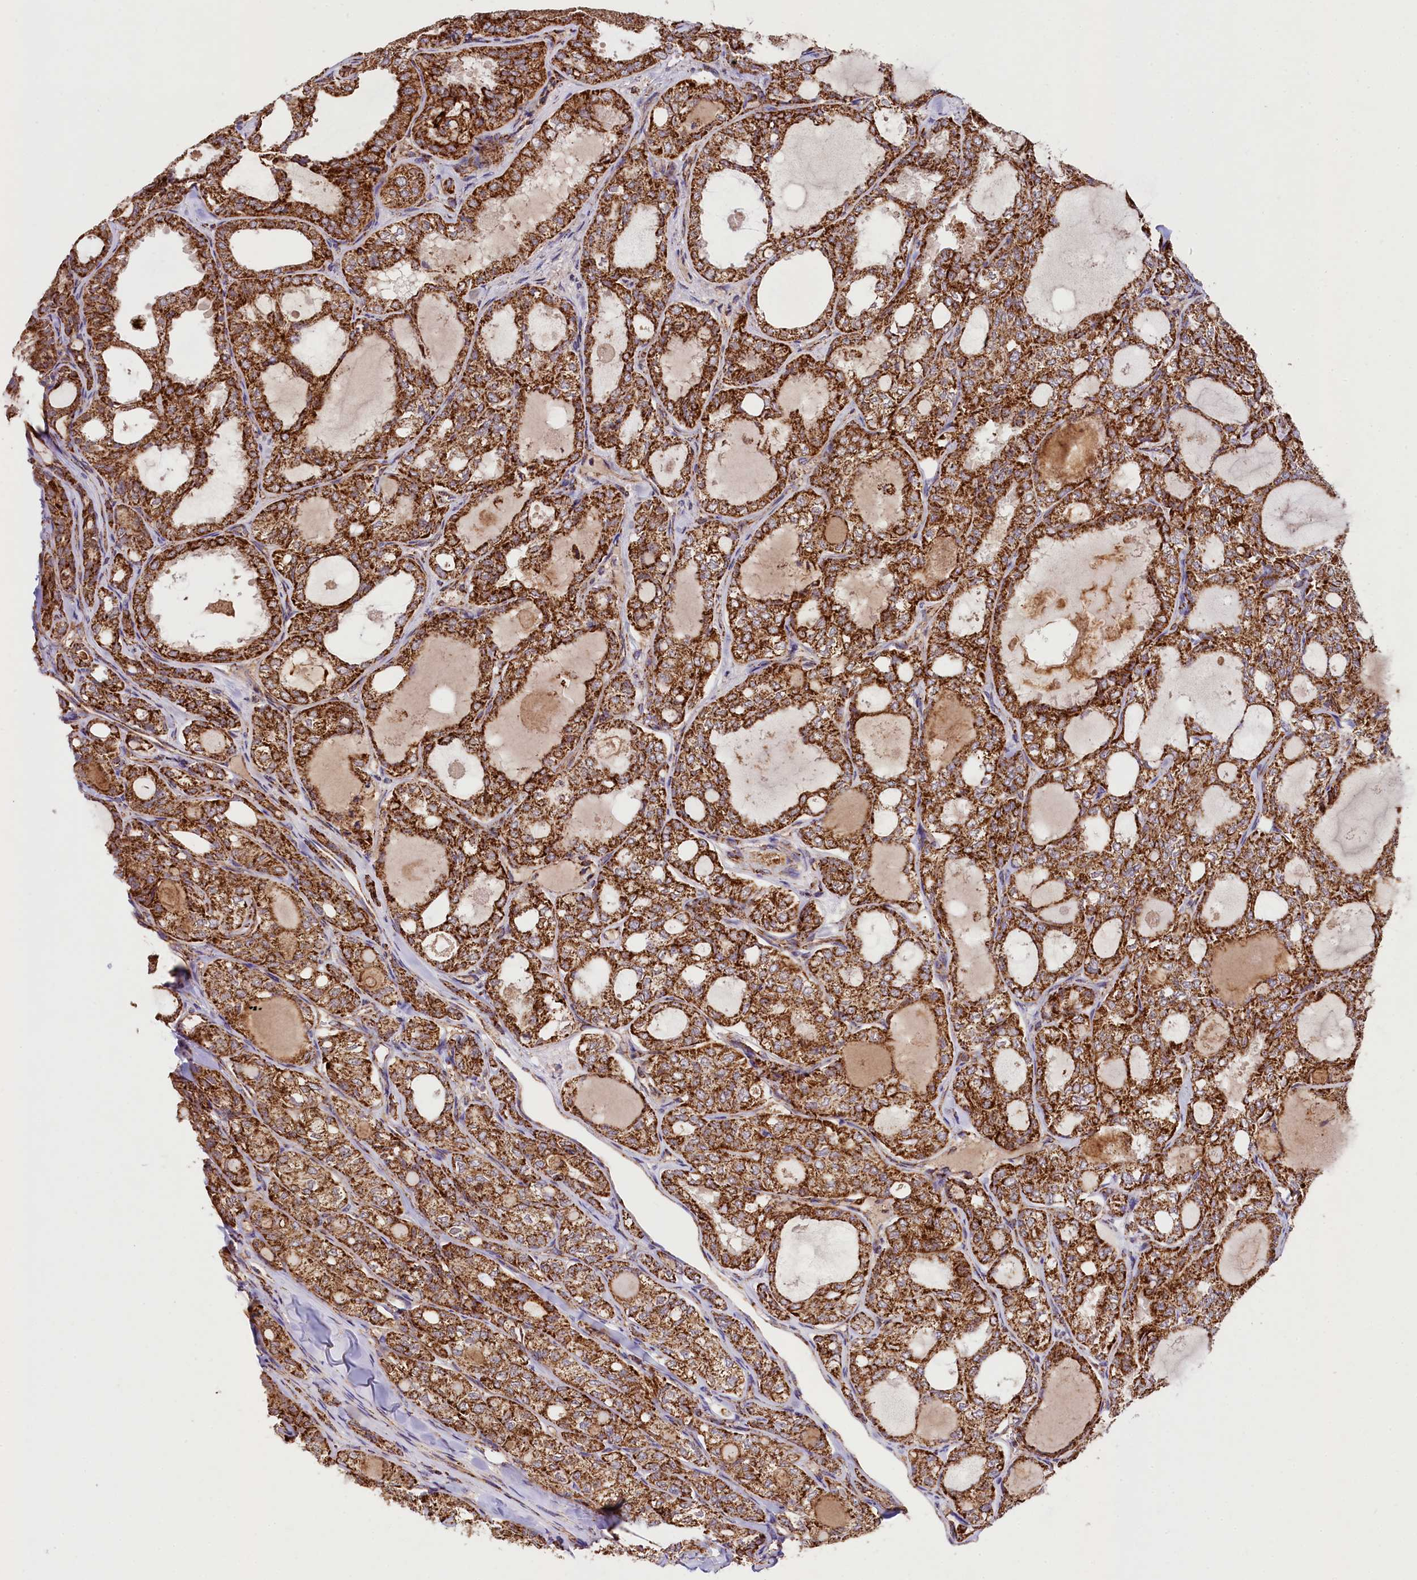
{"staining": {"intensity": "strong", "quantity": ">75%", "location": "cytoplasmic/membranous"}, "tissue": "thyroid cancer", "cell_type": "Tumor cells", "image_type": "cancer", "snomed": [{"axis": "morphology", "description": "Follicular adenoma carcinoma, NOS"}, {"axis": "topography", "description": "Thyroid gland"}], "caption": "A micrograph of human thyroid cancer stained for a protein exhibits strong cytoplasmic/membranous brown staining in tumor cells. Ihc stains the protein of interest in brown and the nuclei are stained blue.", "gene": "CLYBL", "patient": {"sex": "male", "age": 75}}